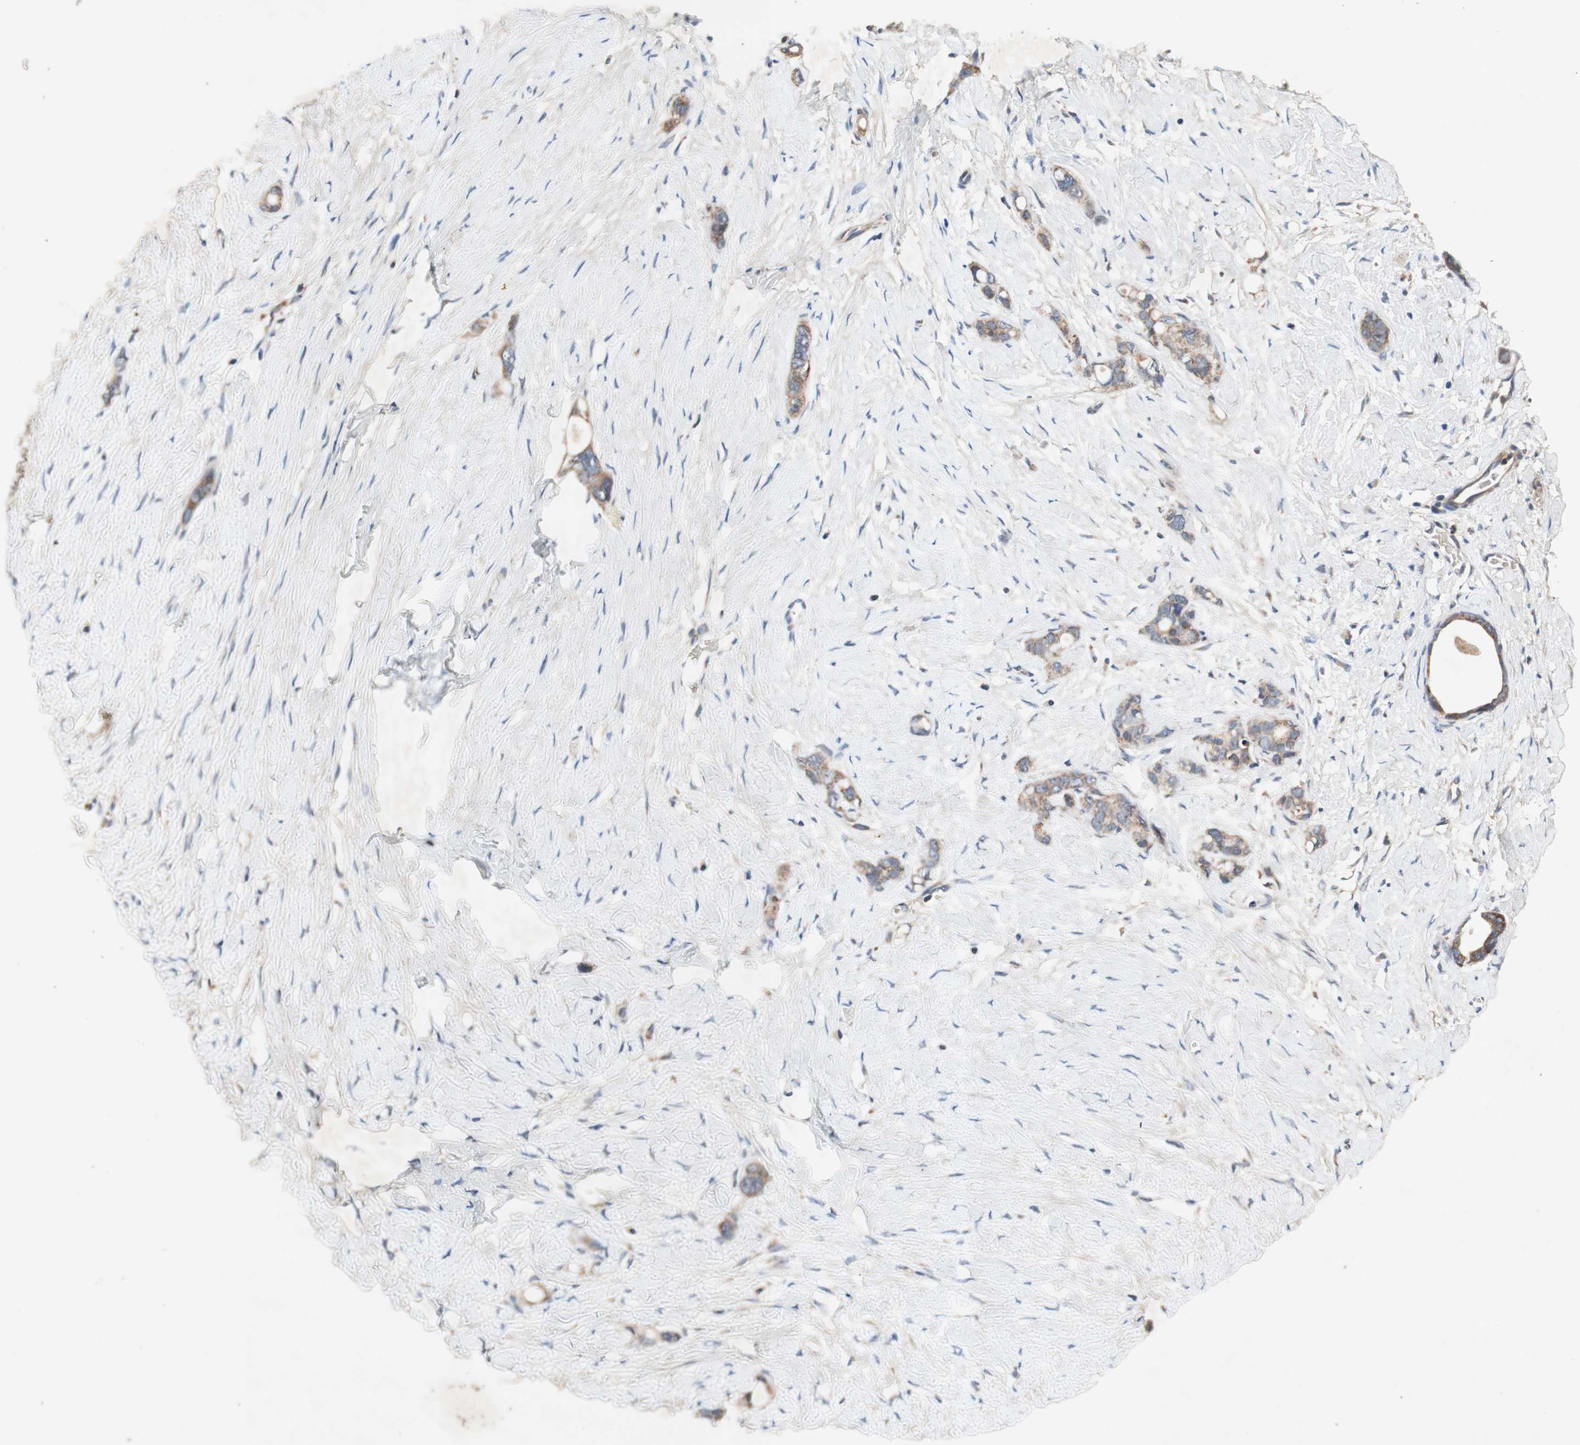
{"staining": {"intensity": "weak", "quantity": ">75%", "location": "cytoplasmic/membranous"}, "tissue": "stomach cancer", "cell_type": "Tumor cells", "image_type": "cancer", "snomed": [{"axis": "morphology", "description": "Adenocarcinoma, NOS"}, {"axis": "topography", "description": "Stomach"}], "caption": "Immunohistochemical staining of stomach cancer reveals low levels of weak cytoplasmic/membranous protein expression in about >75% of tumor cells.", "gene": "DDOST", "patient": {"sex": "female", "age": 75}}